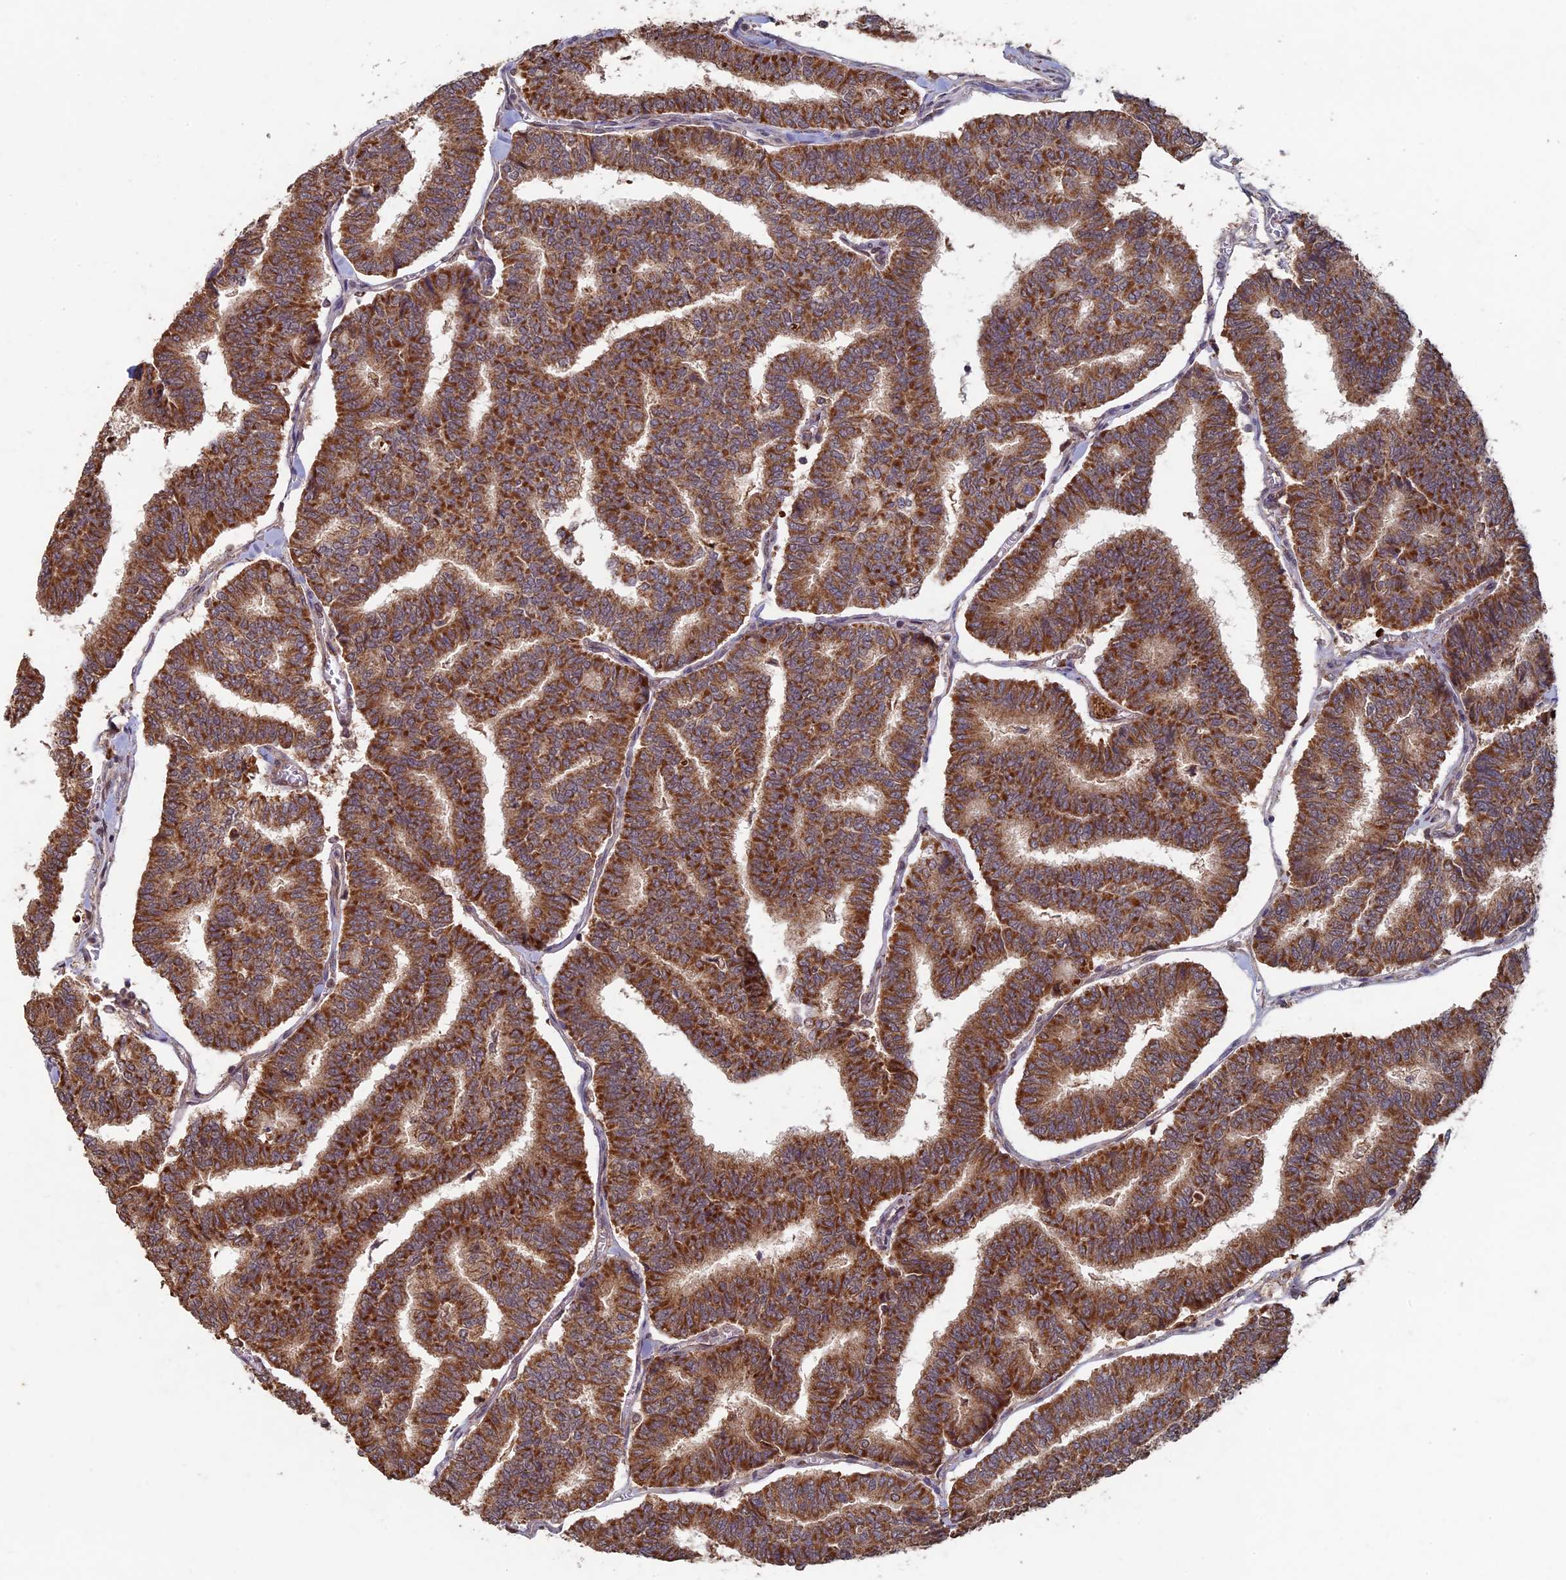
{"staining": {"intensity": "strong", "quantity": ">75%", "location": "cytoplasmic/membranous"}, "tissue": "thyroid cancer", "cell_type": "Tumor cells", "image_type": "cancer", "snomed": [{"axis": "morphology", "description": "Papillary adenocarcinoma, NOS"}, {"axis": "topography", "description": "Thyroid gland"}], "caption": "Immunohistochemical staining of human thyroid cancer (papillary adenocarcinoma) demonstrates high levels of strong cytoplasmic/membranous expression in approximately >75% of tumor cells.", "gene": "RCCD1", "patient": {"sex": "female", "age": 35}}